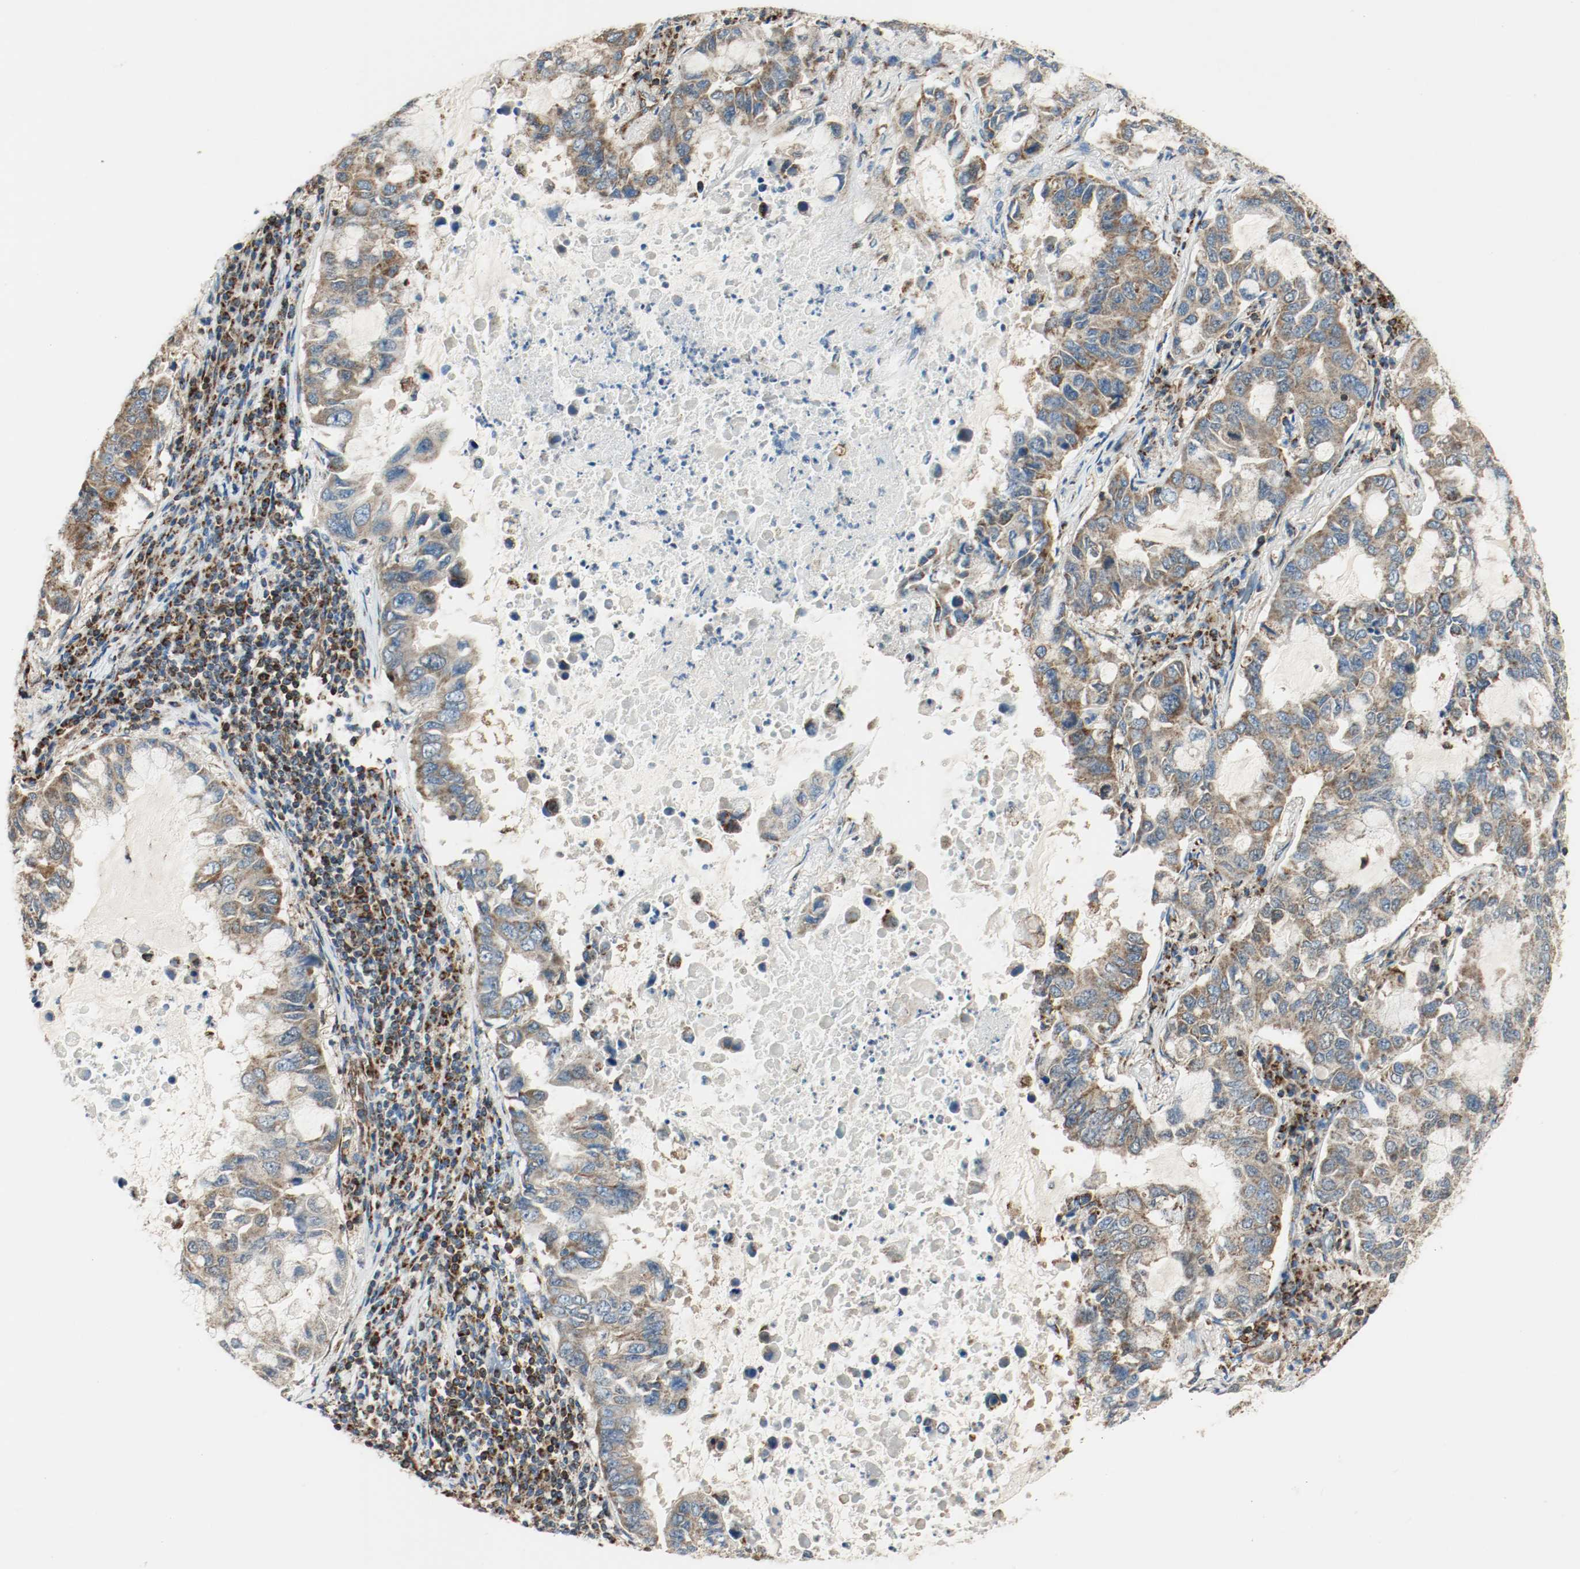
{"staining": {"intensity": "moderate", "quantity": ">75%", "location": "cytoplasmic/membranous"}, "tissue": "lung cancer", "cell_type": "Tumor cells", "image_type": "cancer", "snomed": [{"axis": "morphology", "description": "Adenocarcinoma, NOS"}, {"axis": "topography", "description": "Lung"}], "caption": "Lung cancer (adenocarcinoma) was stained to show a protein in brown. There is medium levels of moderate cytoplasmic/membranous expression in about >75% of tumor cells.", "gene": "PLCG1", "patient": {"sex": "male", "age": 64}}